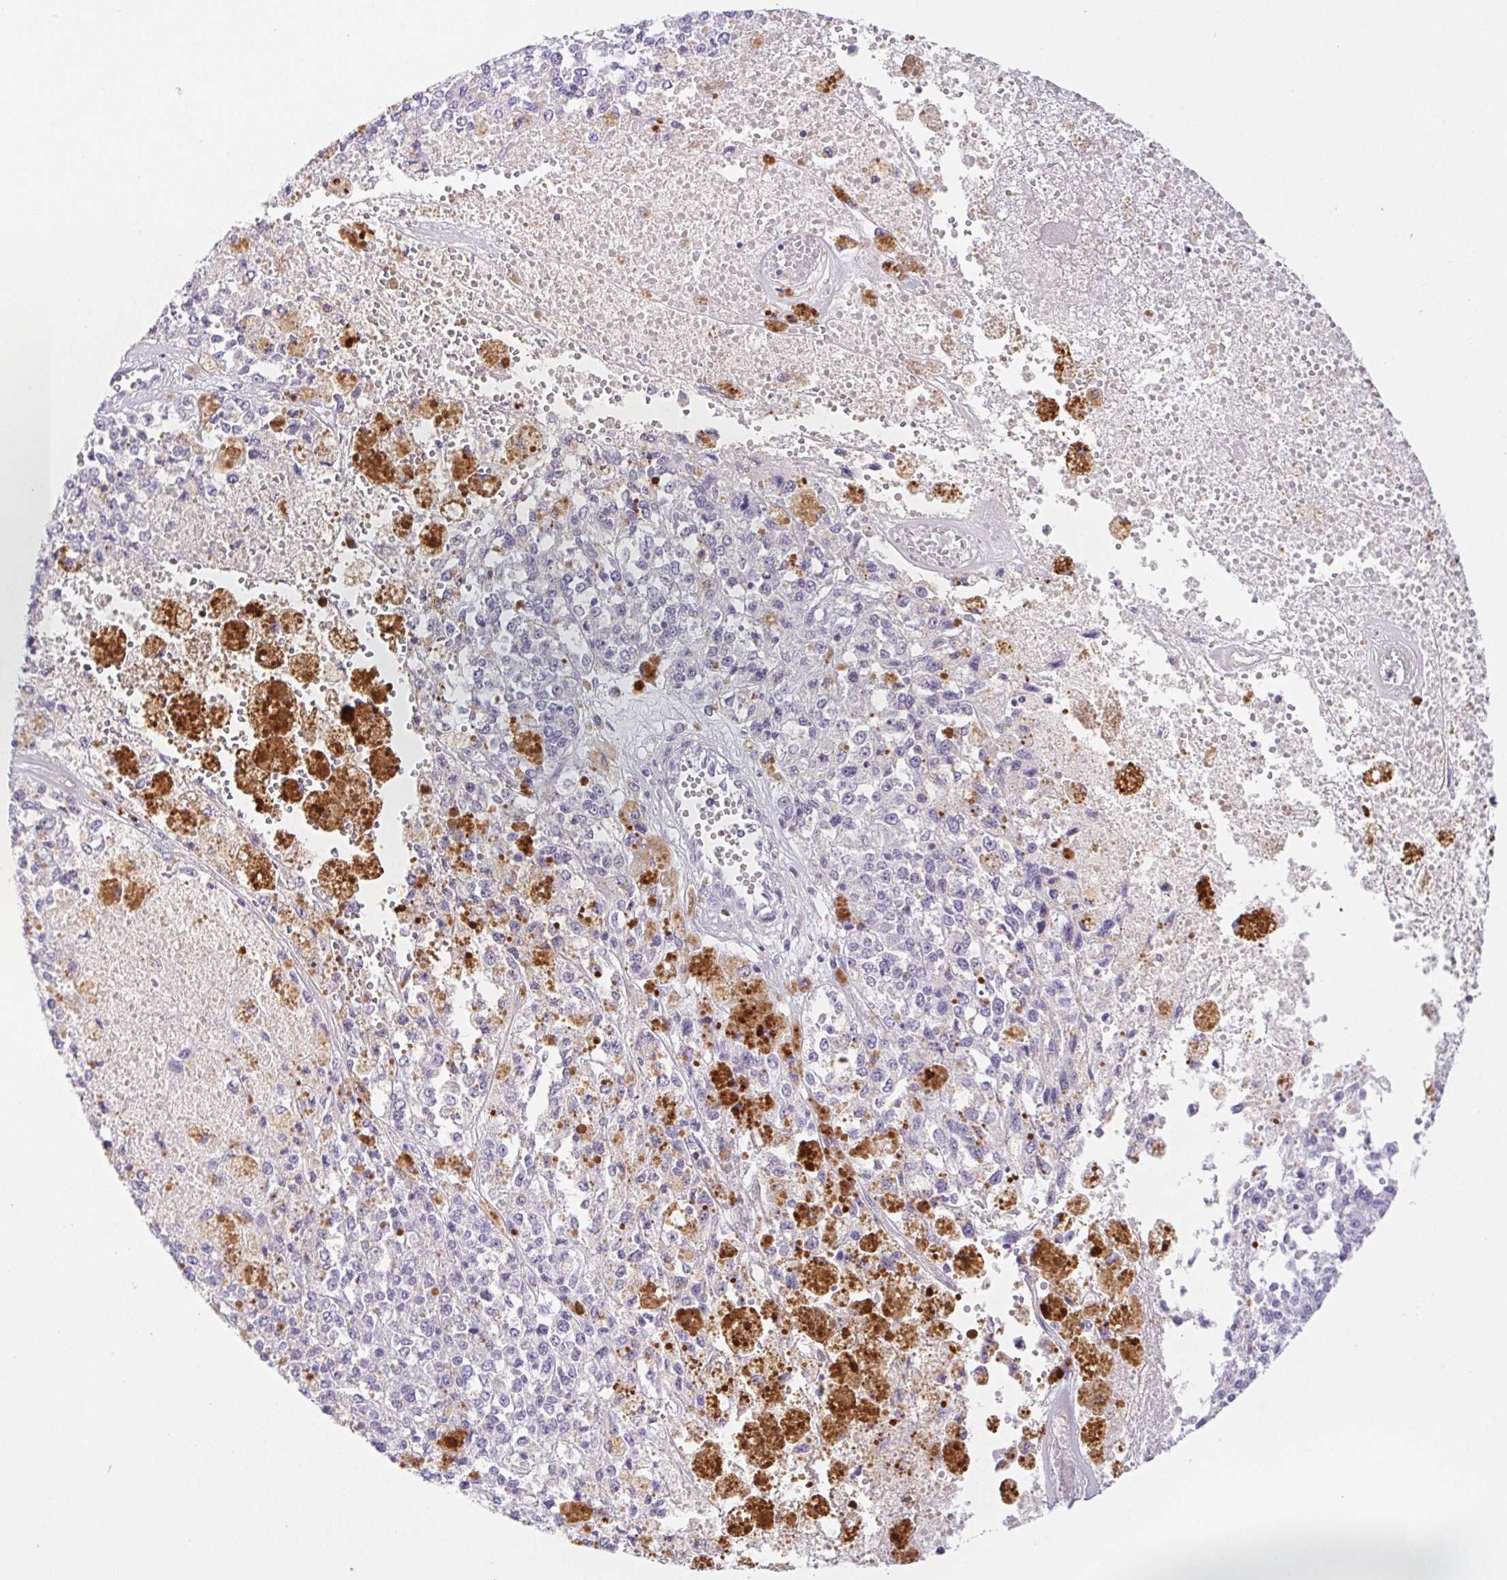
{"staining": {"intensity": "negative", "quantity": "none", "location": "none"}, "tissue": "melanoma", "cell_type": "Tumor cells", "image_type": "cancer", "snomed": [{"axis": "morphology", "description": "Malignant melanoma, Metastatic site"}, {"axis": "topography", "description": "Lymph node"}], "caption": "Immunohistochemical staining of melanoma exhibits no significant expression in tumor cells. (Brightfield microscopy of DAB (3,3'-diaminobenzidine) immunohistochemistry at high magnification).", "gene": "PNLIP", "patient": {"sex": "female", "age": 64}}